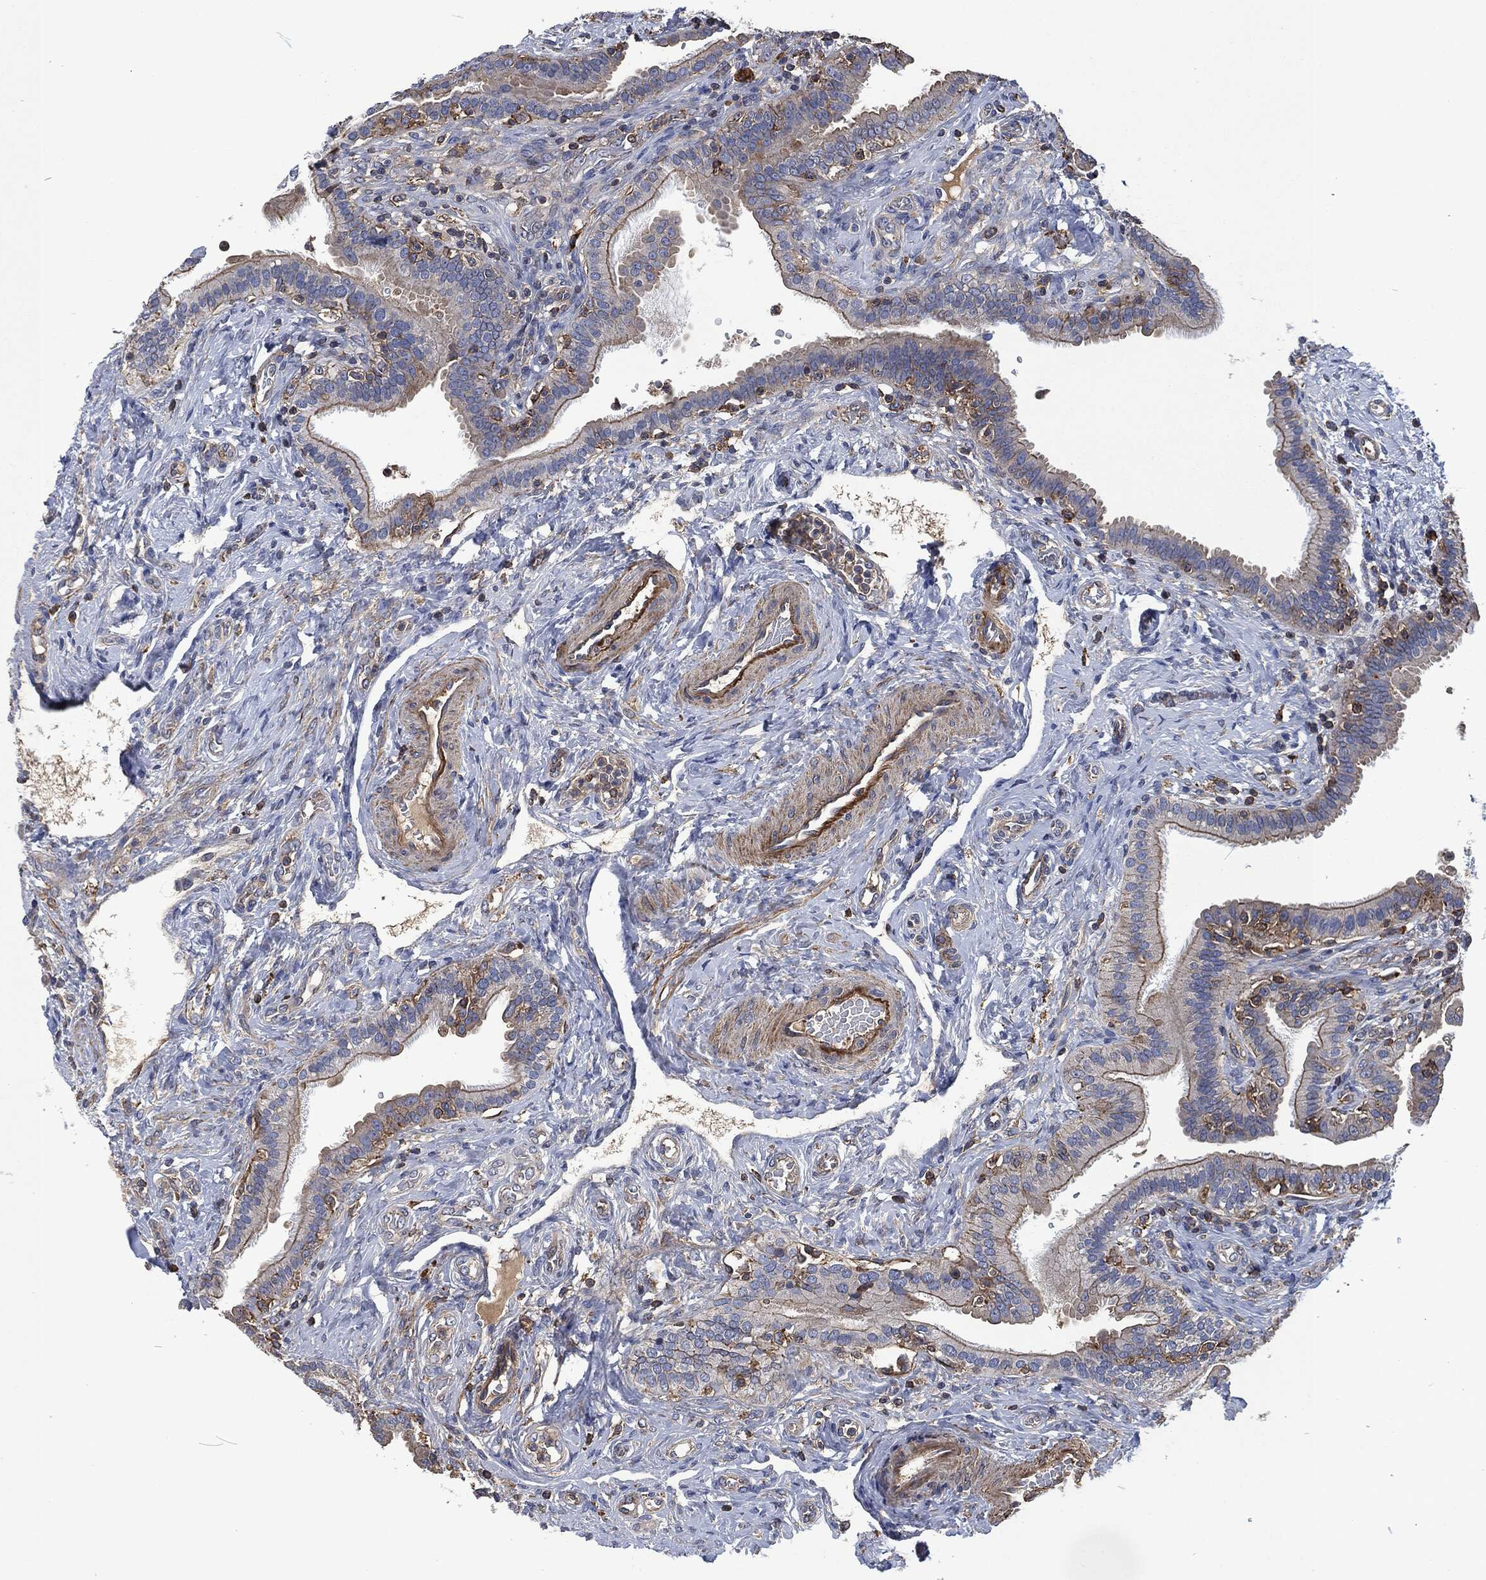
{"staining": {"intensity": "strong", "quantity": "<25%", "location": "cytoplasmic/membranous"}, "tissue": "fallopian tube", "cell_type": "Glandular cells", "image_type": "normal", "snomed": [{"axis": "morphology", "description": "Normal tissue, NOS"}, {"axis": "topography", "description": "Fallopian tube"}], "caption": "DAB (3,3'-diaminobenzidine) immunohistochemical staining of normal human fallopian tube shows strong cytoplasmic/membranous protein positivity in about <25% of glandular cells. Immunohistochemistry (ihc) stains the protein in brown and the nuclei are stained blue.", "gene": "LGALS9", "patient": {"sex": "female", "age": 41}}